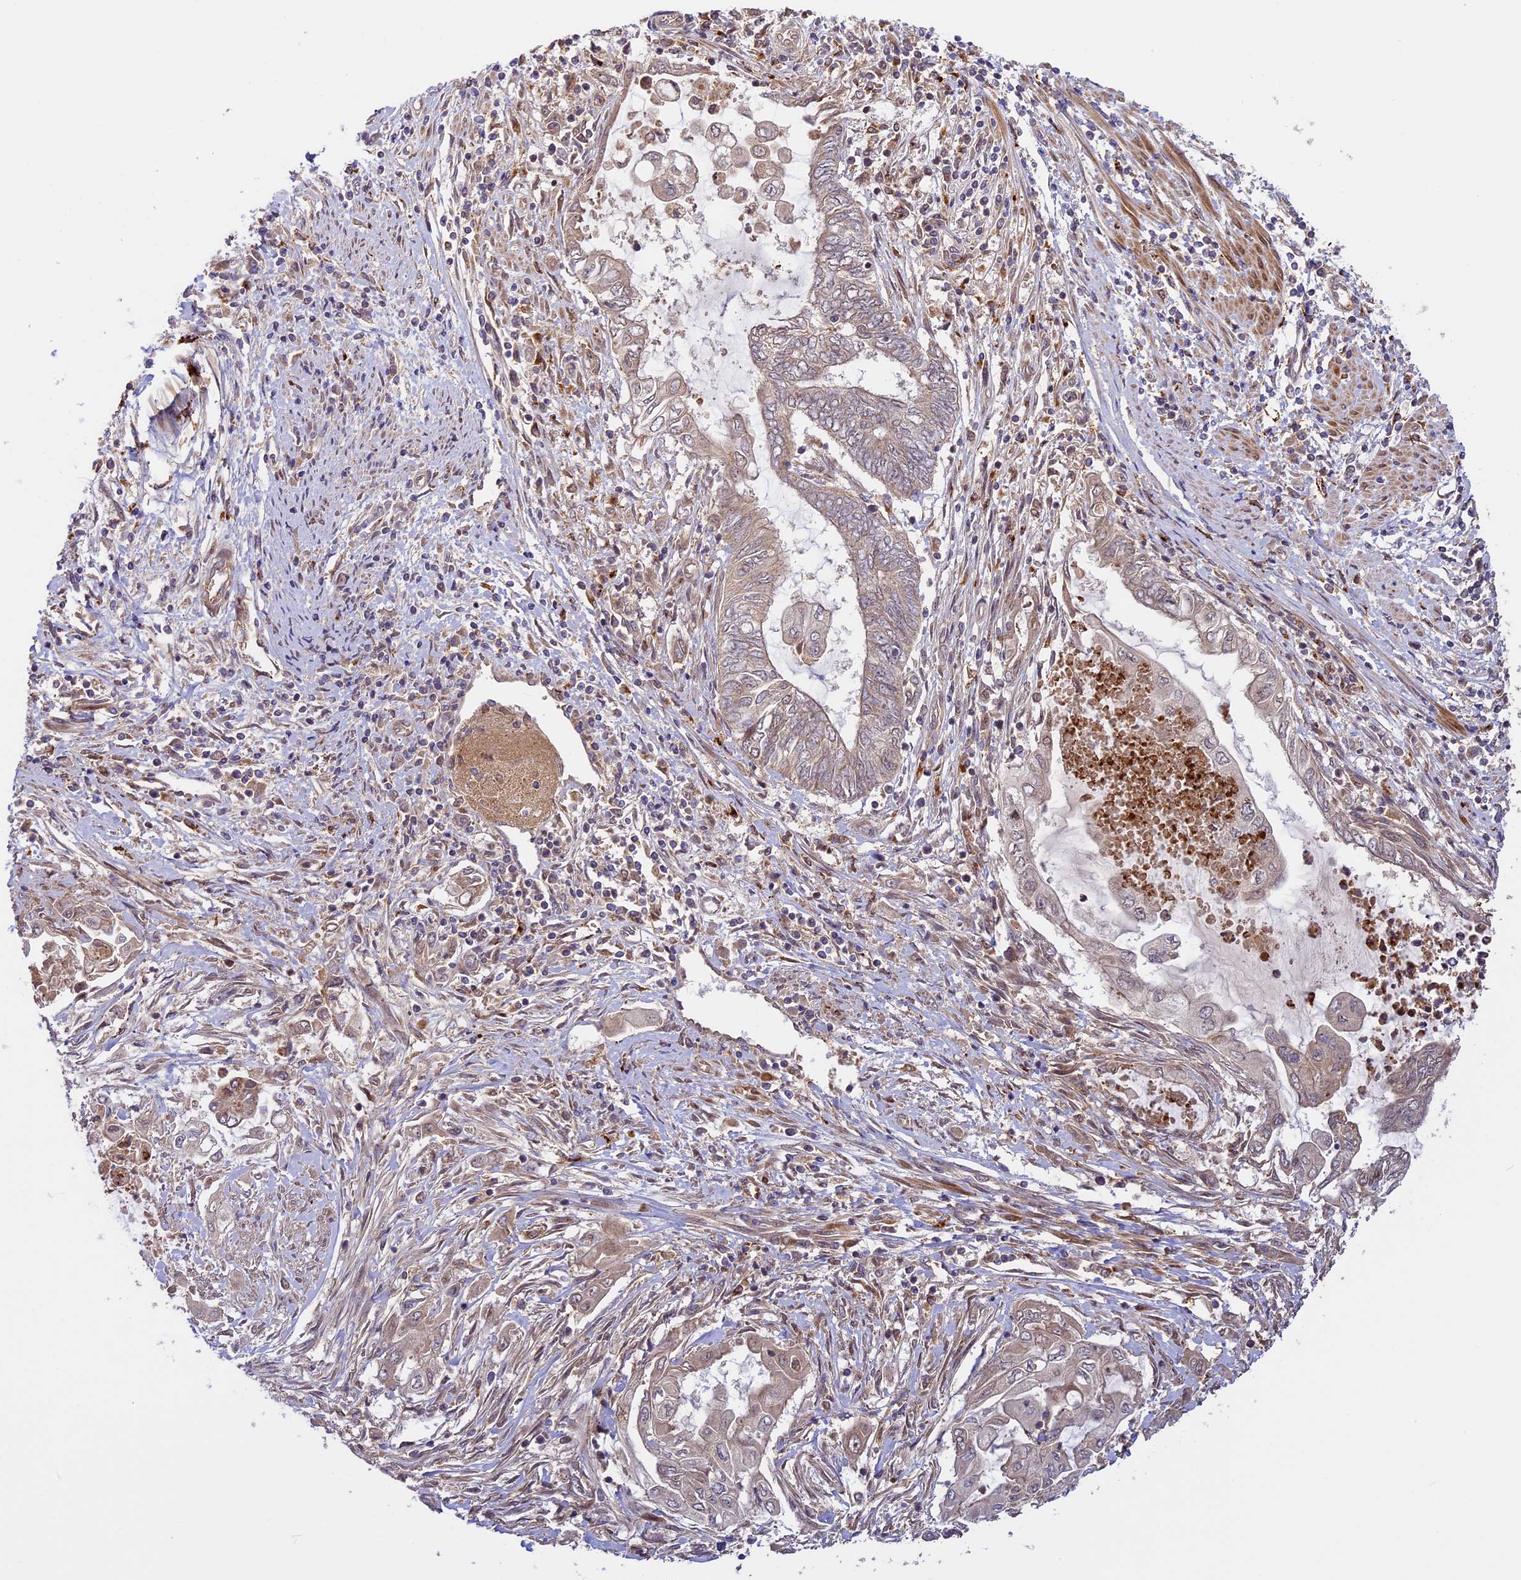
{"staining": {"intensity": "strong", "quantity": "25%-75%", "location": "cytoplasmic/membranous"}, "tissue": "endometrial cancer", "cell_type": "Tumor cells", "image_type": "cancer", "snomed": [{"axis": "morphology", "description": "Adenocarcinoma, NOS"}, {"axis": "topography", "description": "Uterus"}, {"axis": "topography", "description": "Endometrium"}], "caption": "Endometrial cancer stained for a protein displays strong cytoplasmic/membranous positivity in tumor cells.", "gene": "DGKH", "patient": {"sex": "female", "age": 70}}